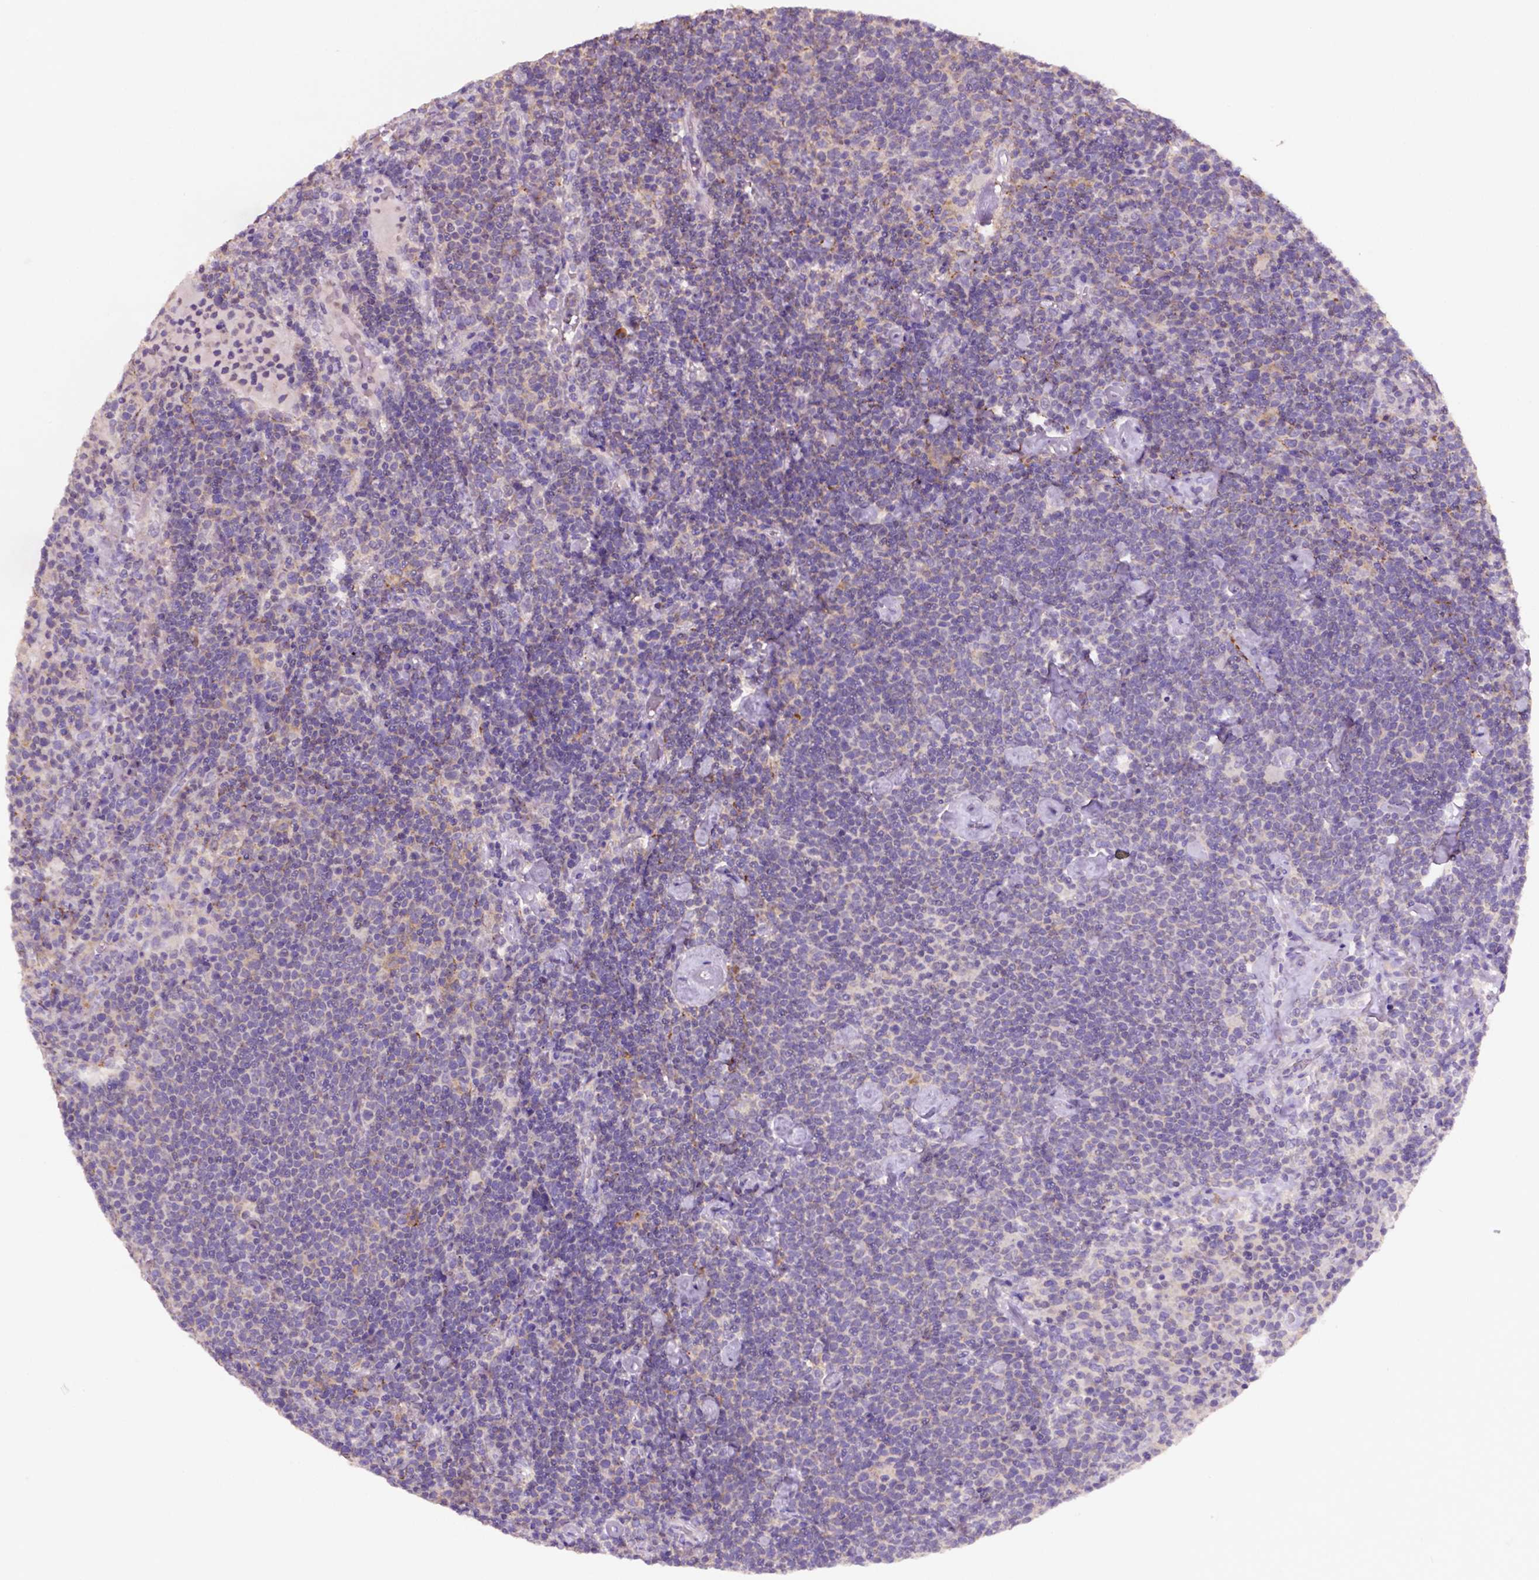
{"staining": {"intensity": "negative", "quantity": "none", "location": "none"}, "tissue": "lymphoma", "cell_type": "Tumor cells", "image_type": "cancer", "snomed": [{"axis": "morphology", "description": "Malignant lymphoma, non-Hodgkin's type, High grade"}, {"axis": "topography", "description": "Lymph node"}], "caption": "This is an IHC micrograph of human lymphoma. There is no expression in tumor cells.", "gene": "PRPS2", "patient": {"sex": "male", "age": 61}}